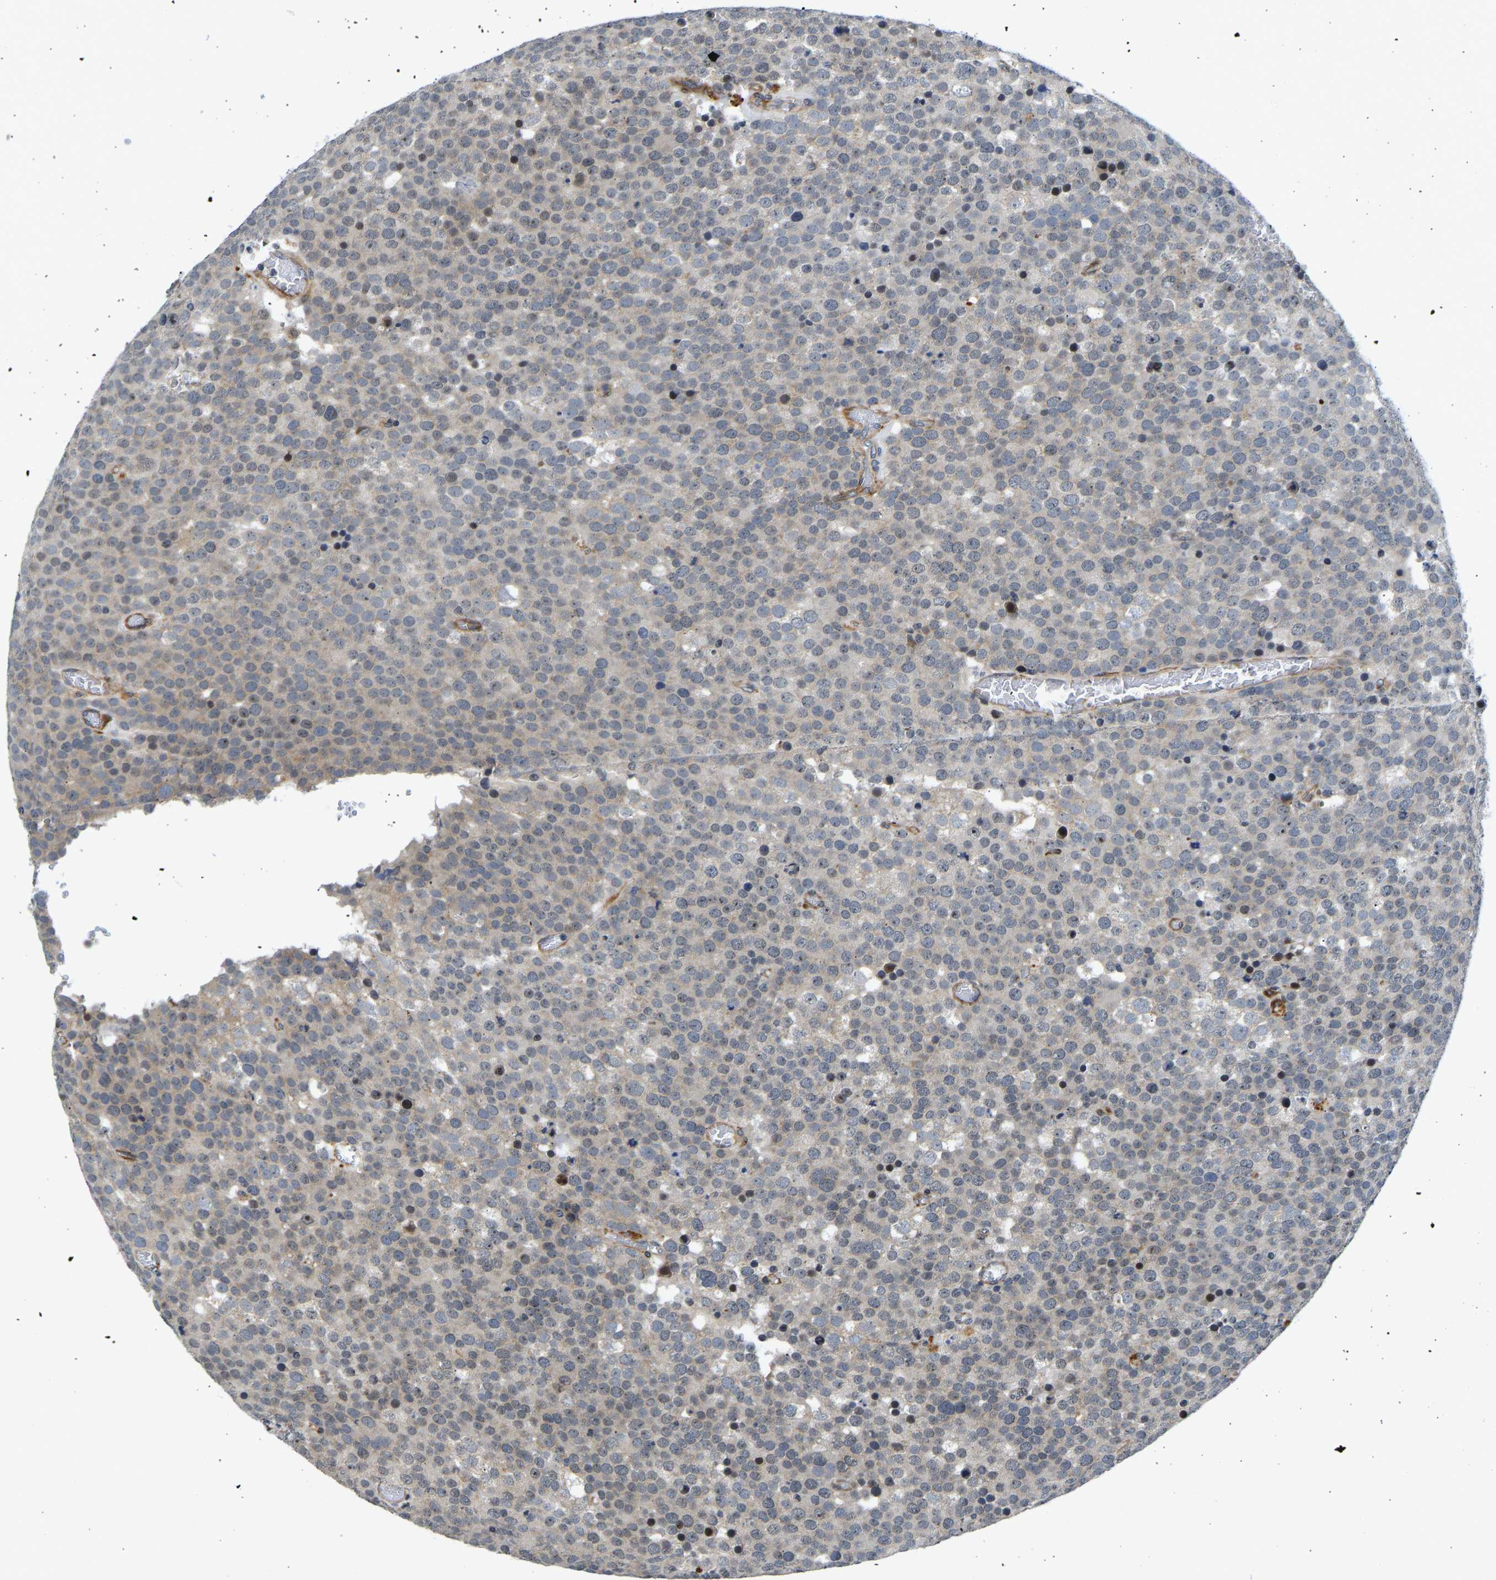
{"staining": {"intensity": "moderate", "quantity": "<25%", "location": "nuclear"}, "tissue": "testis cancer", "cell_type": "Tumor cells", "image_type": "cancer", "snomed": [{"axis": "morphology", "description": "Normal tissue, NOS"}, {"axis": "morphology", "description": "Seminoma, NOS"}, {"axis": "topography", "description": "Testis"}], "caption": "Immunohistochemistry (IHC) image of neoplastic tissue: human testis seminoma stained using immunohistochemistry (IHC) displays low levels of moderate protein expression localized specifically in the nuclear of tumor cells, appearing as a nuclear brown color.", "gene": "RESF1", "patient": {"sex": "male", "age": 71}}